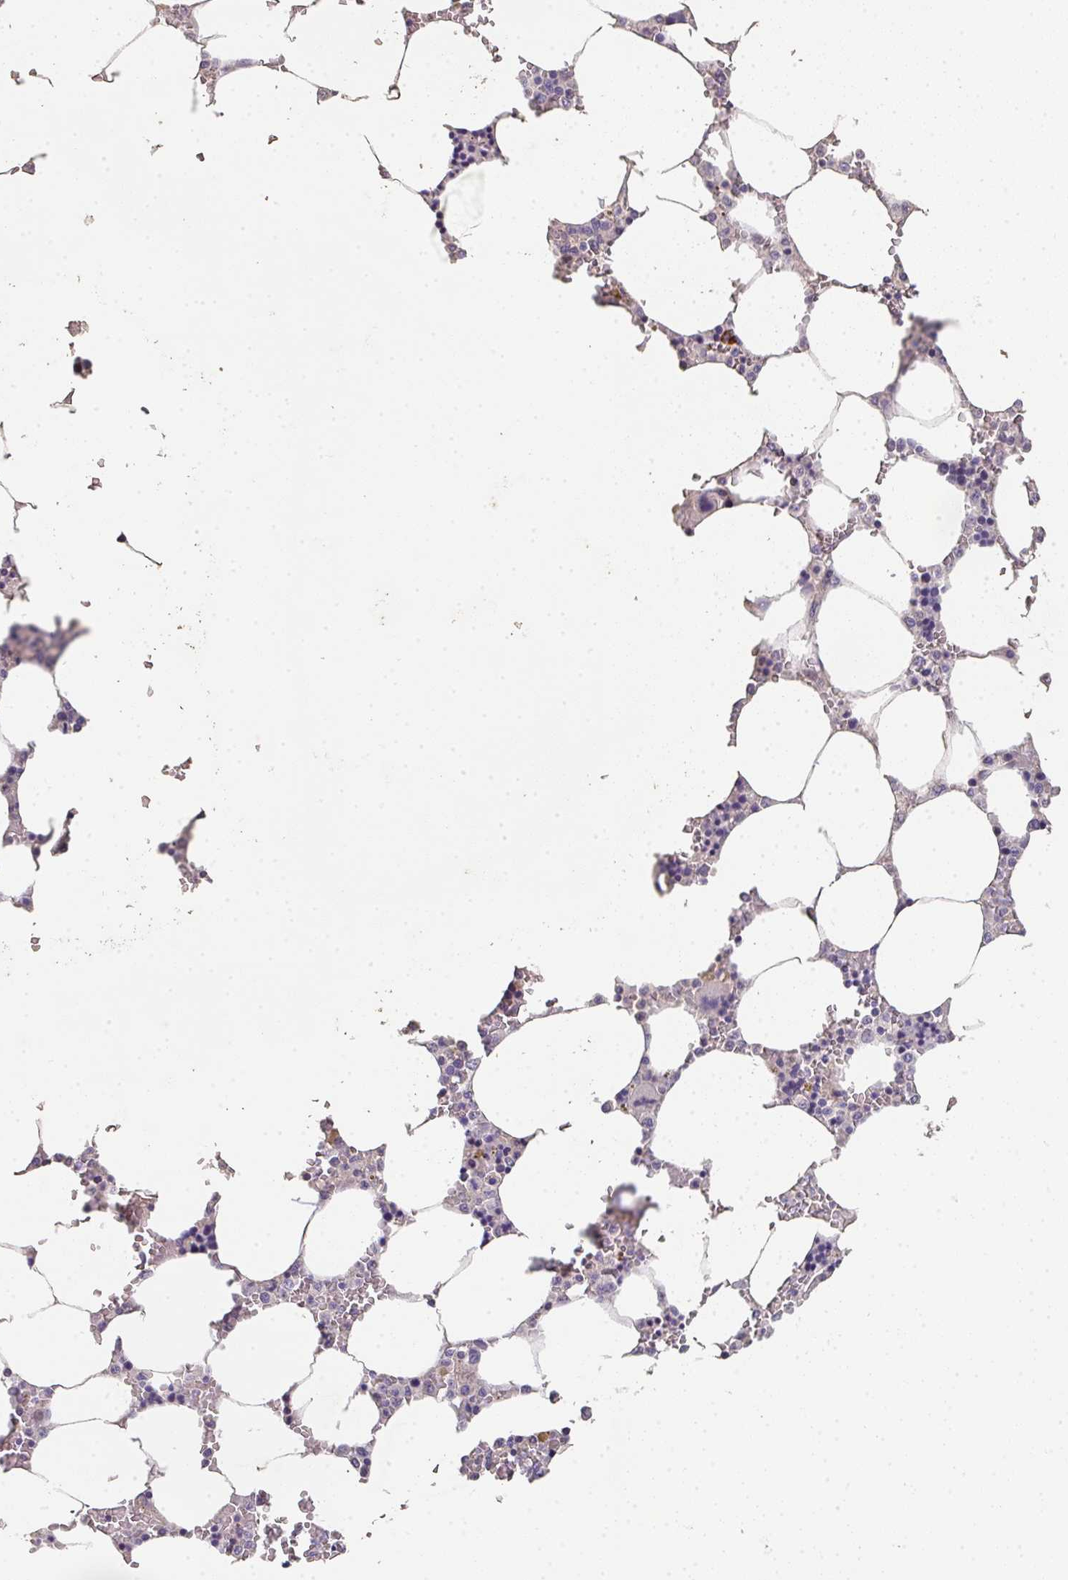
{"staining": {"intensity": "negative", "quantity": "none", "location": "none"}, "tissue": "bone marrow", "cell_type": "Hematopoietic cells", "image_type": "normal", "snomed": [{"axis": "morphology", "description": "Normal tissue, NOS"}, {"axis": "topography", "description": "Bone marrow"}], "caption": "Protein analysis of normal bone marrow demonstrates no significant expression in hematopoietic cells.", "gene": "TNFRSF10A", "patient": {"sex": "male", "age": 64}}